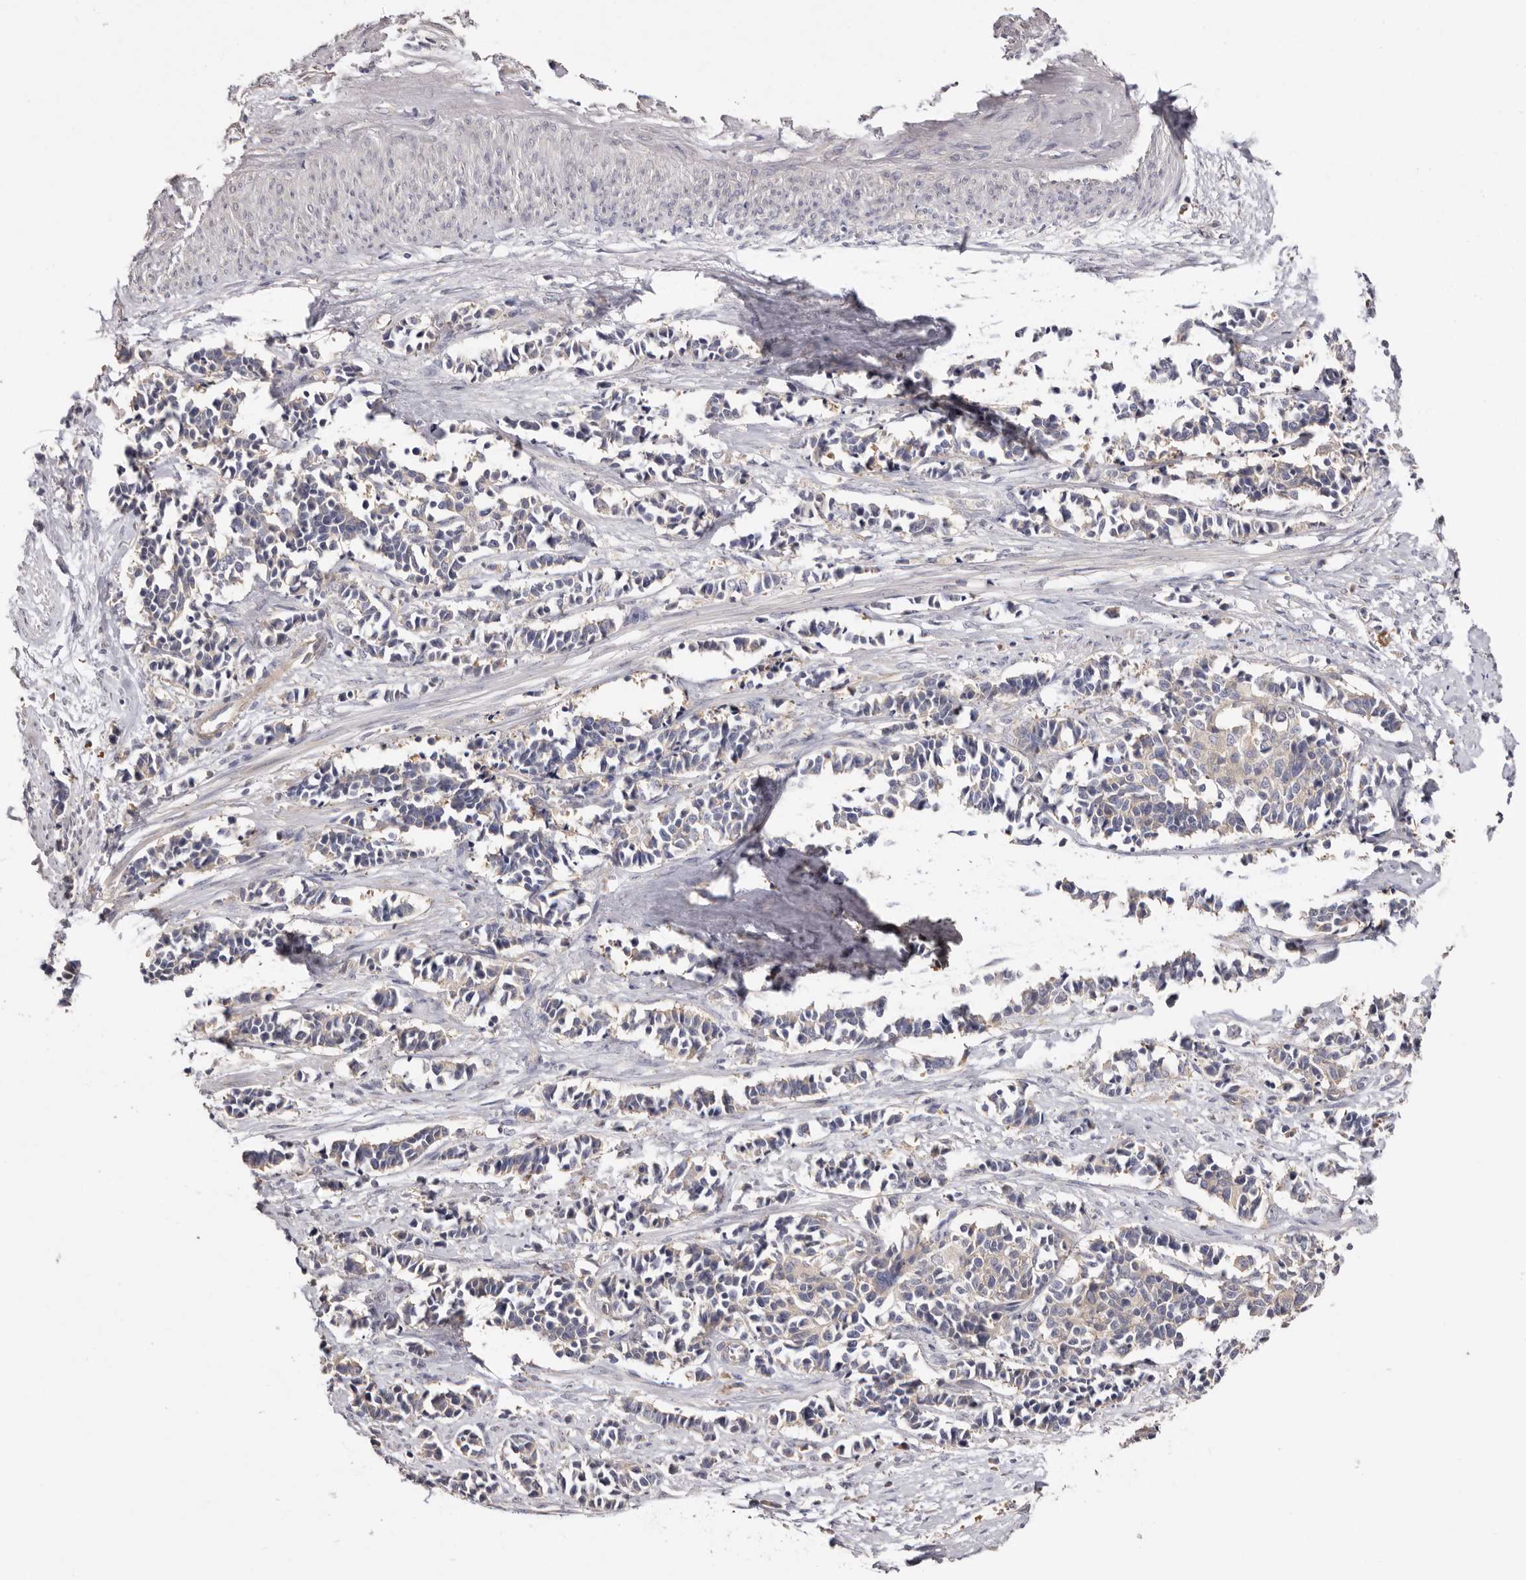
{"staining": {"intensity": "negative", "quantity": "none", "location": "none"}, "tissue": "cervical cancer", "cell_type": "Tumor cells", "image_type": "cancer", "snomed": [{"axis": "morphology", "description": "Normal tissue, NOS"}, {"axis": "morphology", "description": "Squamous cell carcinoma, NOS"}, {"axis": "topography", "description": "Cervix"}], "caption": "IHC image of human cervical cancer (squamous cell carcinoma) stained for a protein (brown), which reveals no staining in tumor cells.", "gene": "FAM167B", "patient": {"sex": "female", "age": 35}}